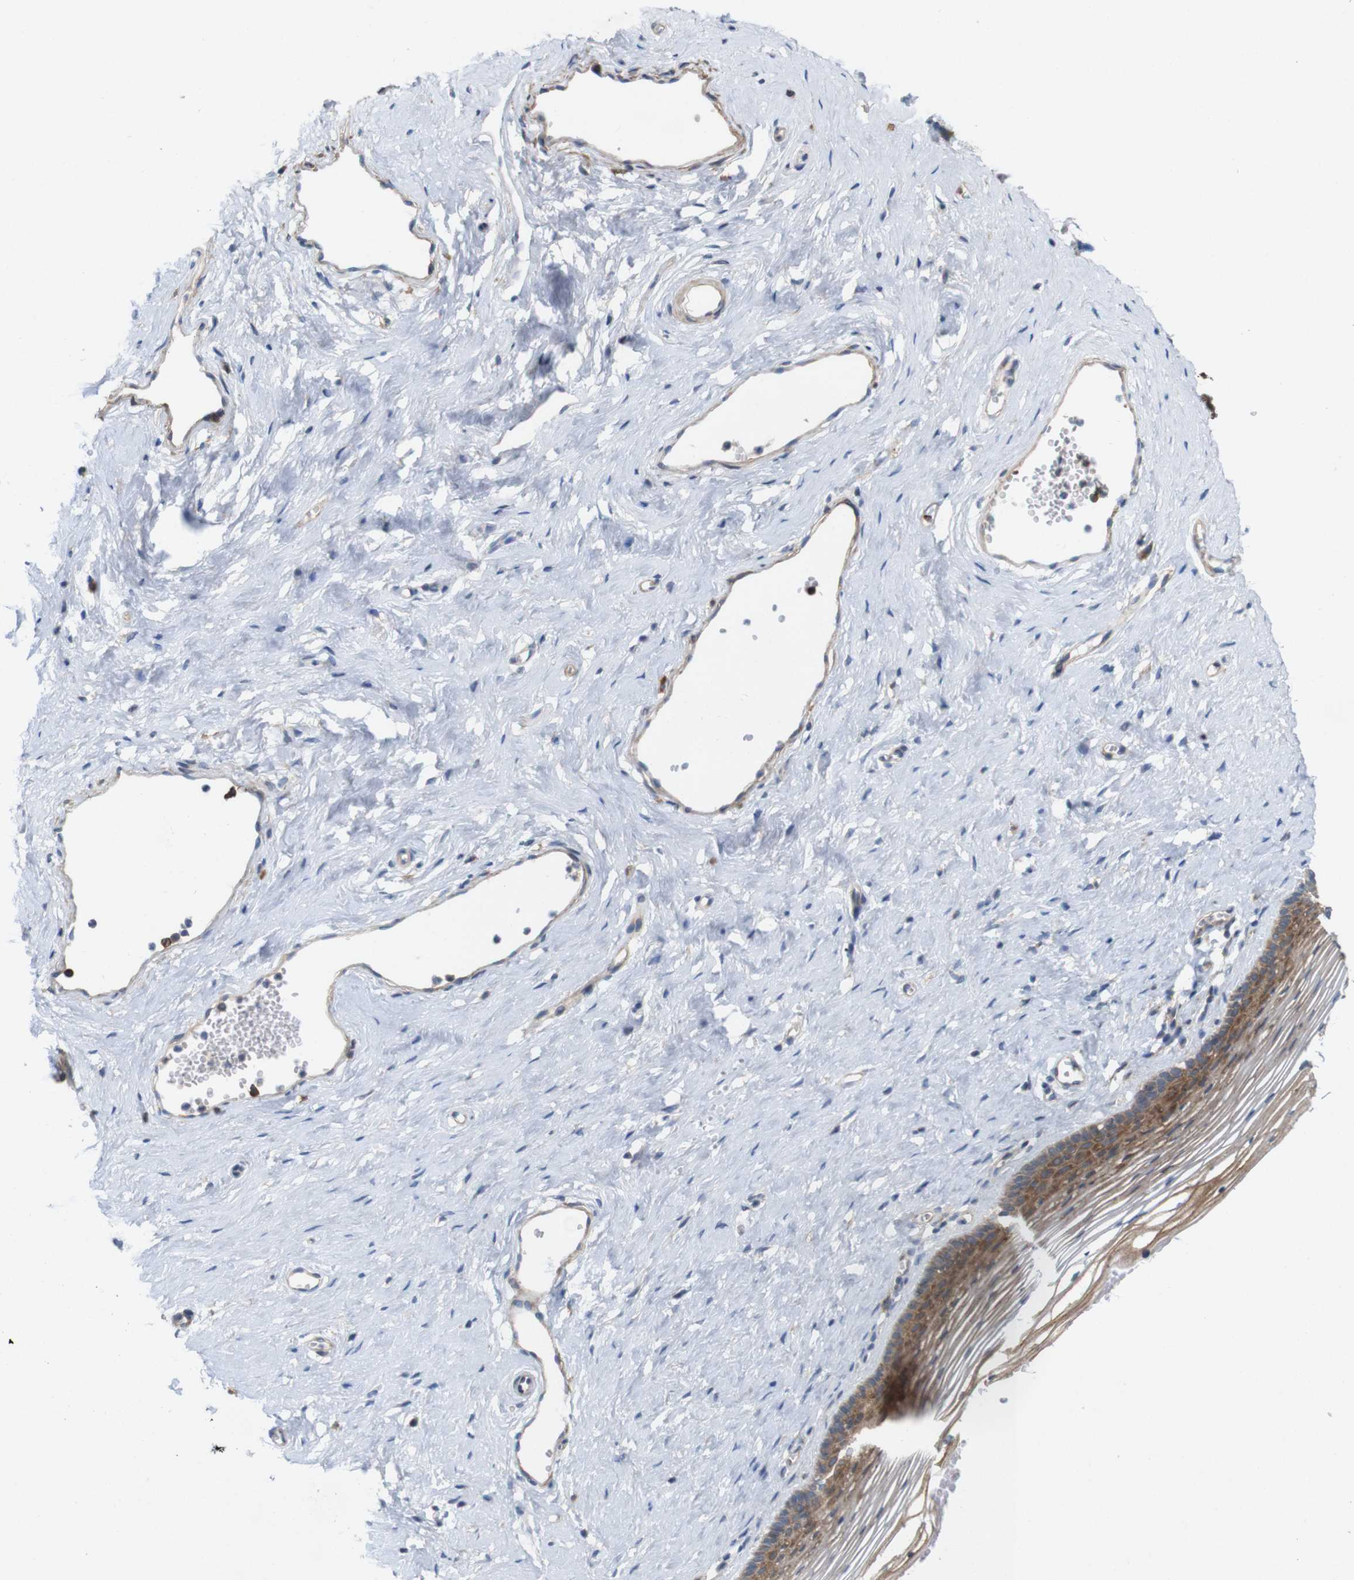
{"staining": {"intensity": "moderate", "quantity": ">75%", "location": "cytoplasmic/membranous"}, "tissue": "vagina", "cell_type": "Squamous epithelial cells", "image_type": "normal", "snomed": [{"axis": "morphology", "description": "Normal tissue, NOS"}, {"axis": "topography", "description": "Vagina"}], "caption": "The immunohistochemical stain highlights moderate cytoplasmic/membranous expression in squamous epithelial cells of unremarkable vagina.", "gene": "SIGLEC8", "patient": {"sex": "female", "age": 32}}